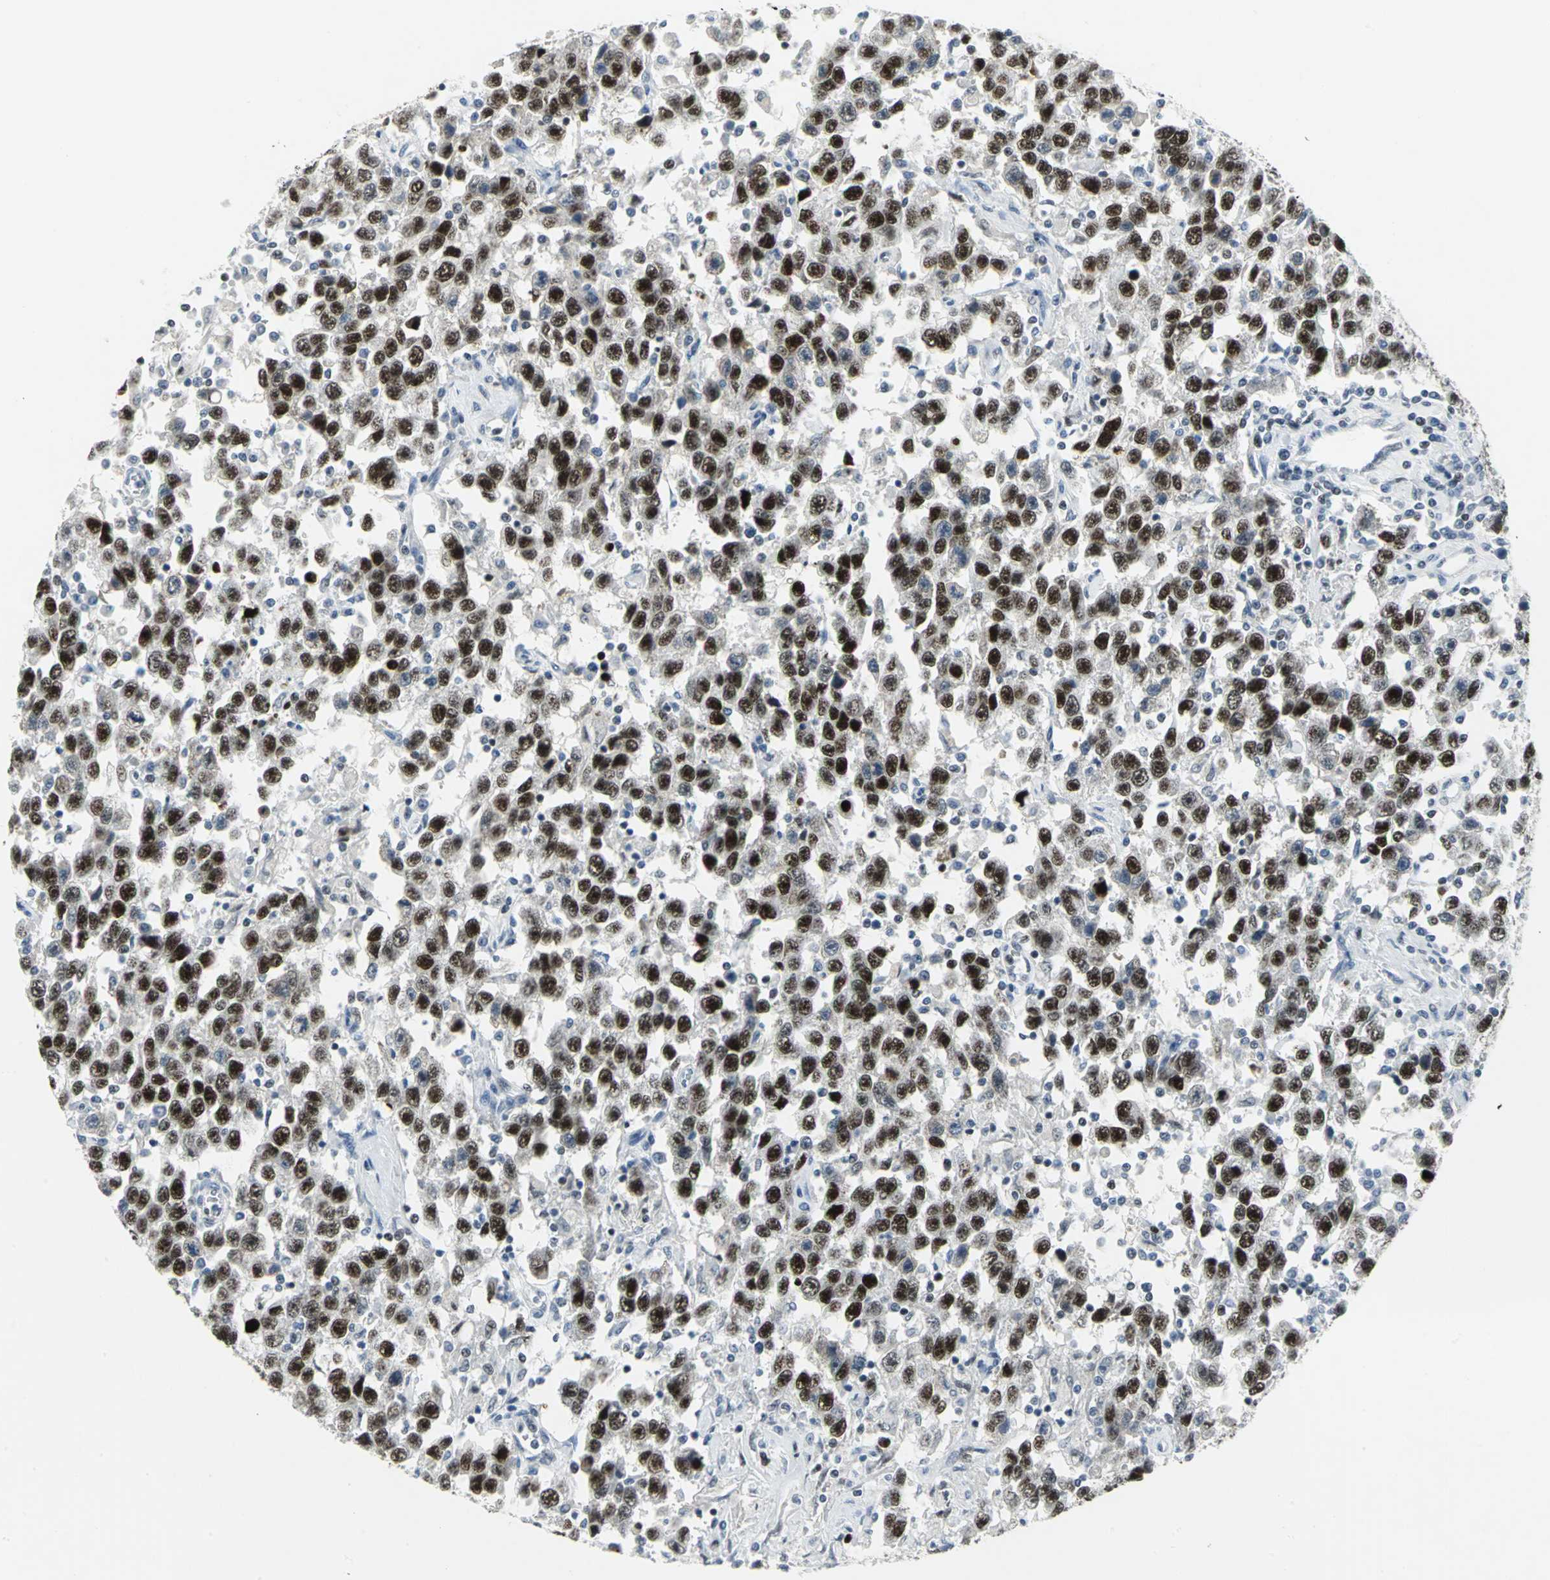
{"staining": {"intensity": "strong", "quantity": ">75%", "location": "nuclear"}, "tissue": "testis cancer", "cell_type": "Tumor cells", "image_type": "cancer", "snomed": [{"axis": "morphology", "description": "Seminoma, NOS"}, {"axis": "topography", "description": "Testis"}], "caption": "Testis cancer stained with a protein marker demonstrates strong staining in tumor cells.", "gene": "RPA1", "patient": {"sex": "male", "age": 41}}